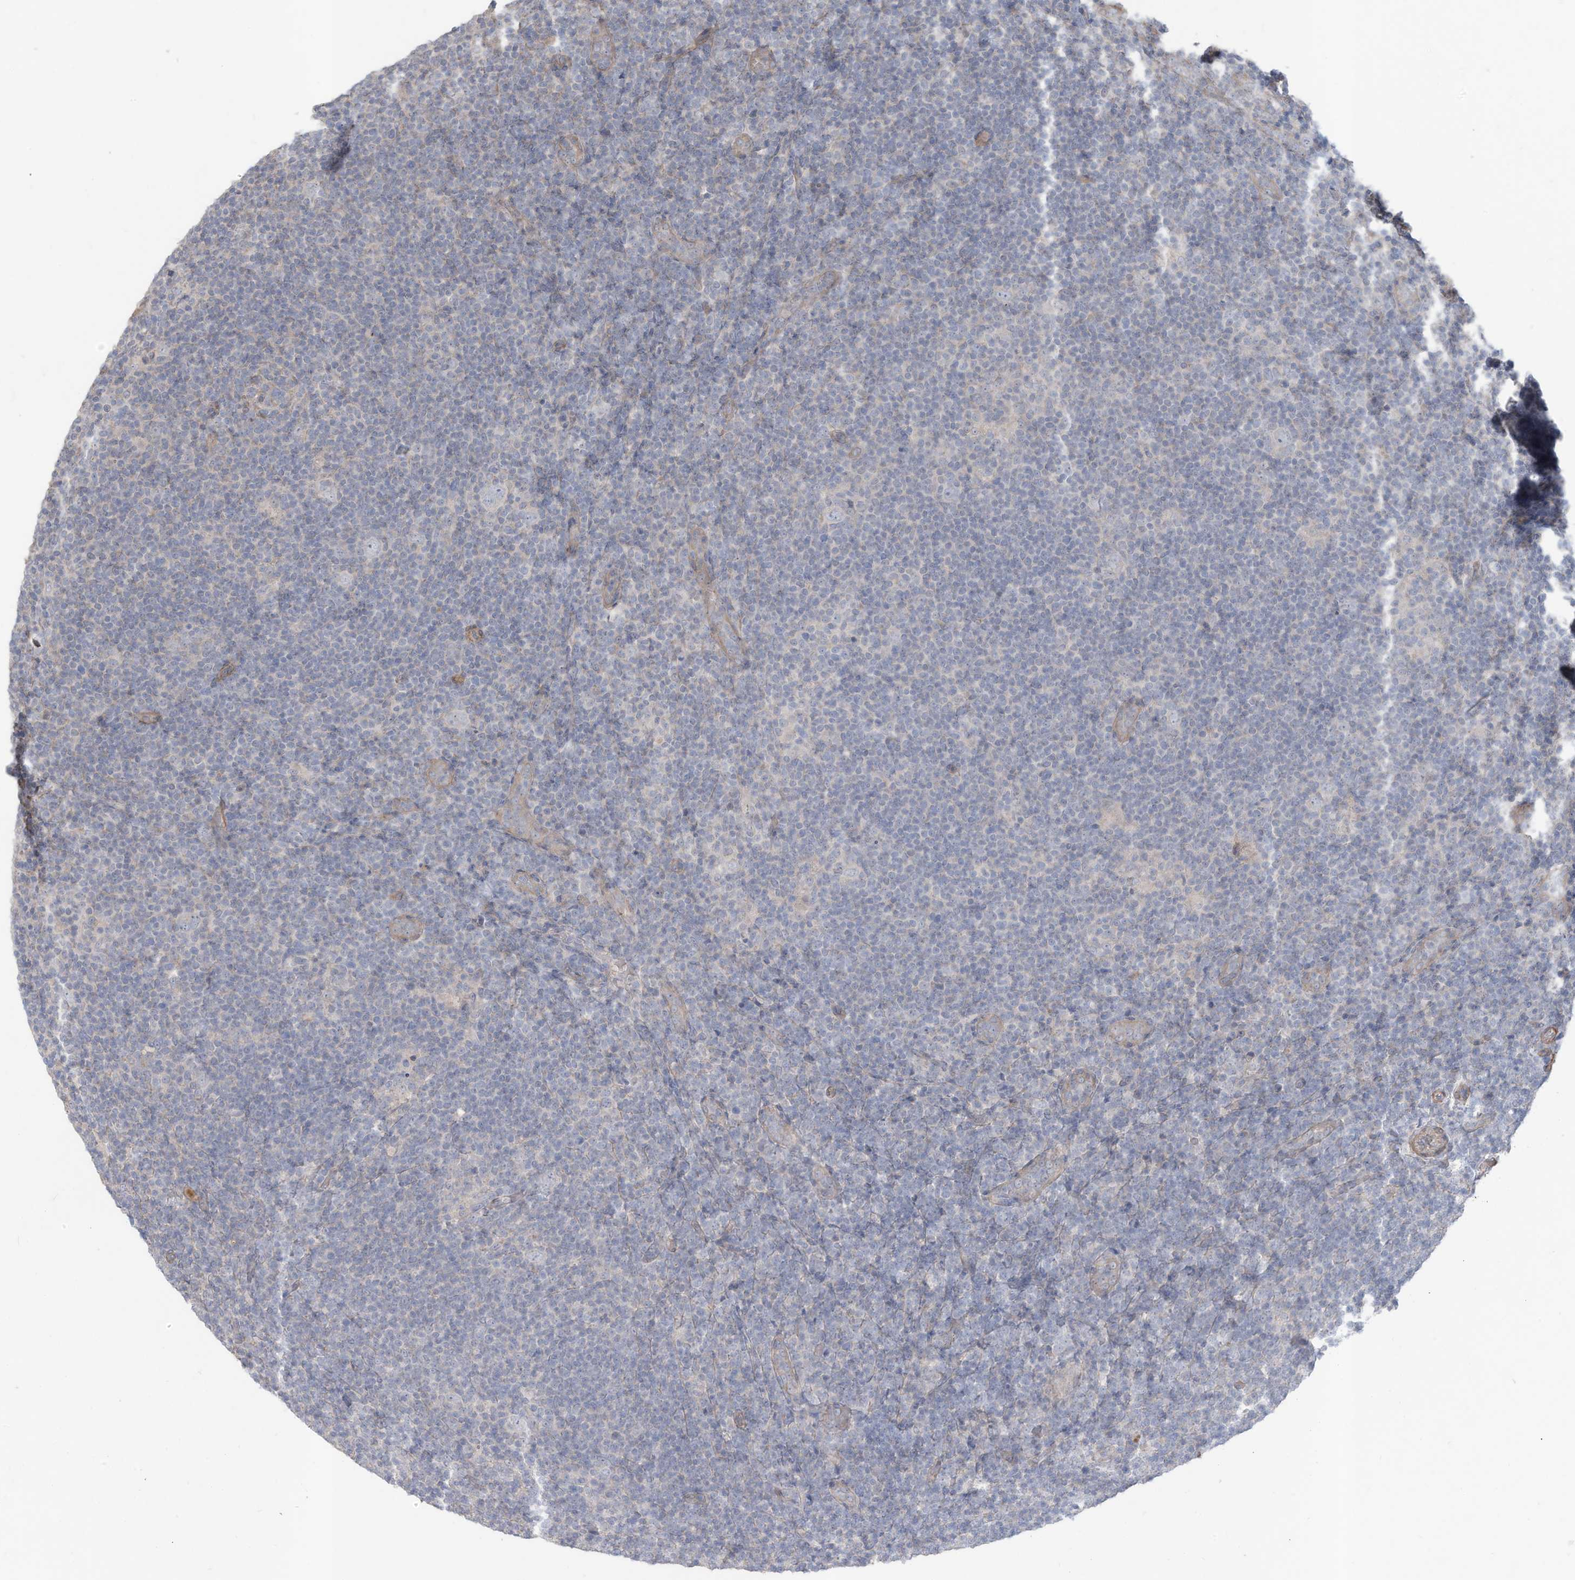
{"staining": {"intensity": "negative", "quantity": "none", "location": "none"}, "tissue": "lymphoma", "cell_type": "Tumor cells", "image_type": "cancer", "snomed": [{"axis": "morphology", "description": "Hodgkin's disease, NOS"}, {"axis": "topography", "description": "Lymph node"}], "caption": "Photomicrograph shows no protein expression in tumor cells of Hodgkin's disease tissue.", "gene": "SLC17A7", "patient": {"sex": "female", "age": 57}}